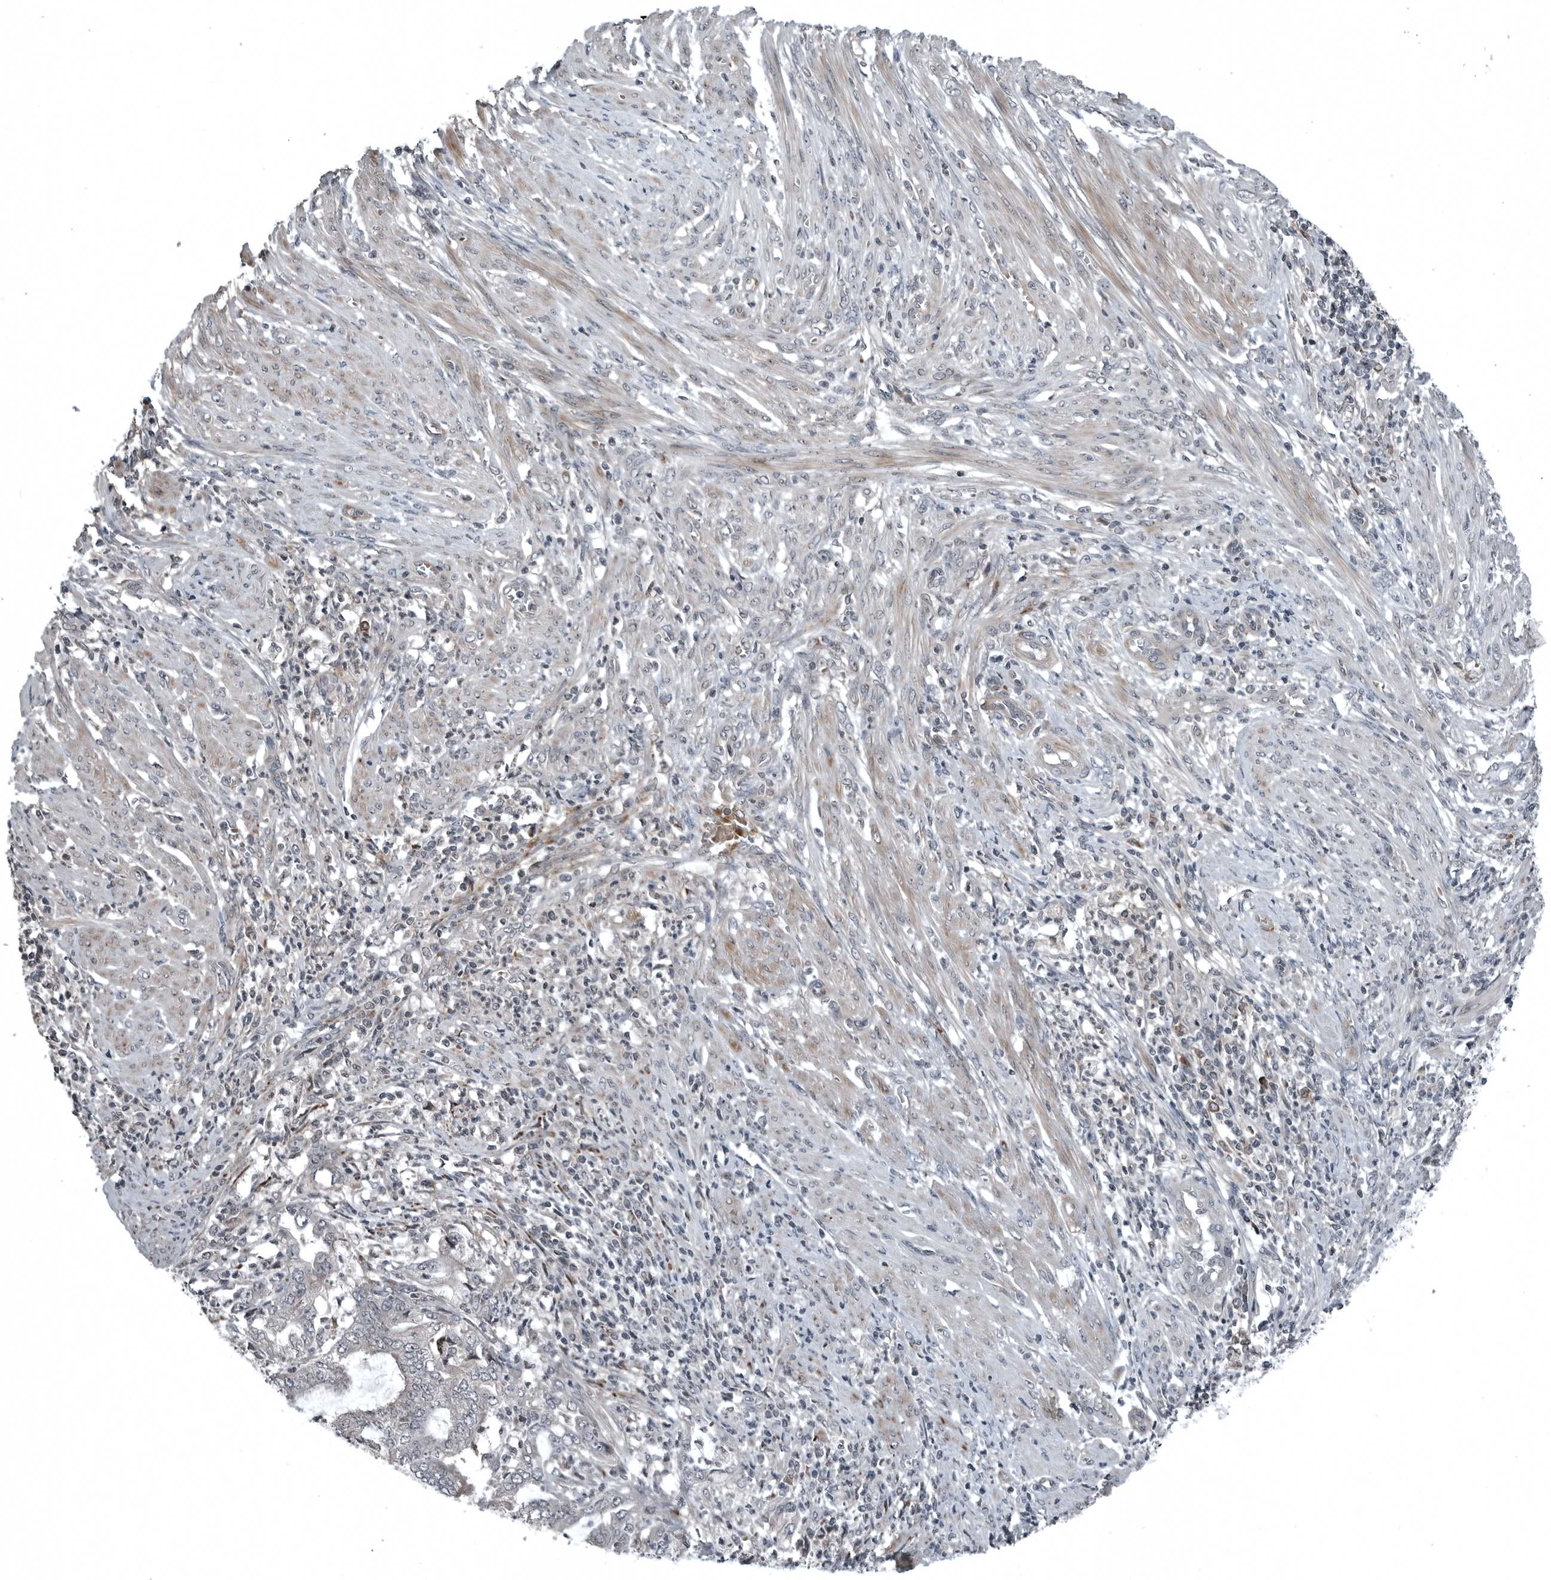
{"staining": {"intensity": "negative", "quantity": "none", "location": "none"}, "tissue": "endometrial cancer", "cell_type": "Tumor cells", "image_type": "cancer", "snomed": [{"axis": "morphology", "description": "Adenocarcinoma, NOS"}, {"axis": "topography", "description": "Endometrium"}], "caption": "Tumor cells are negative for brown protein staining in endometrial cancer (adenocarcinoma).", "gene": "GAK", "patient": {"sex": "female", "age": 51}}